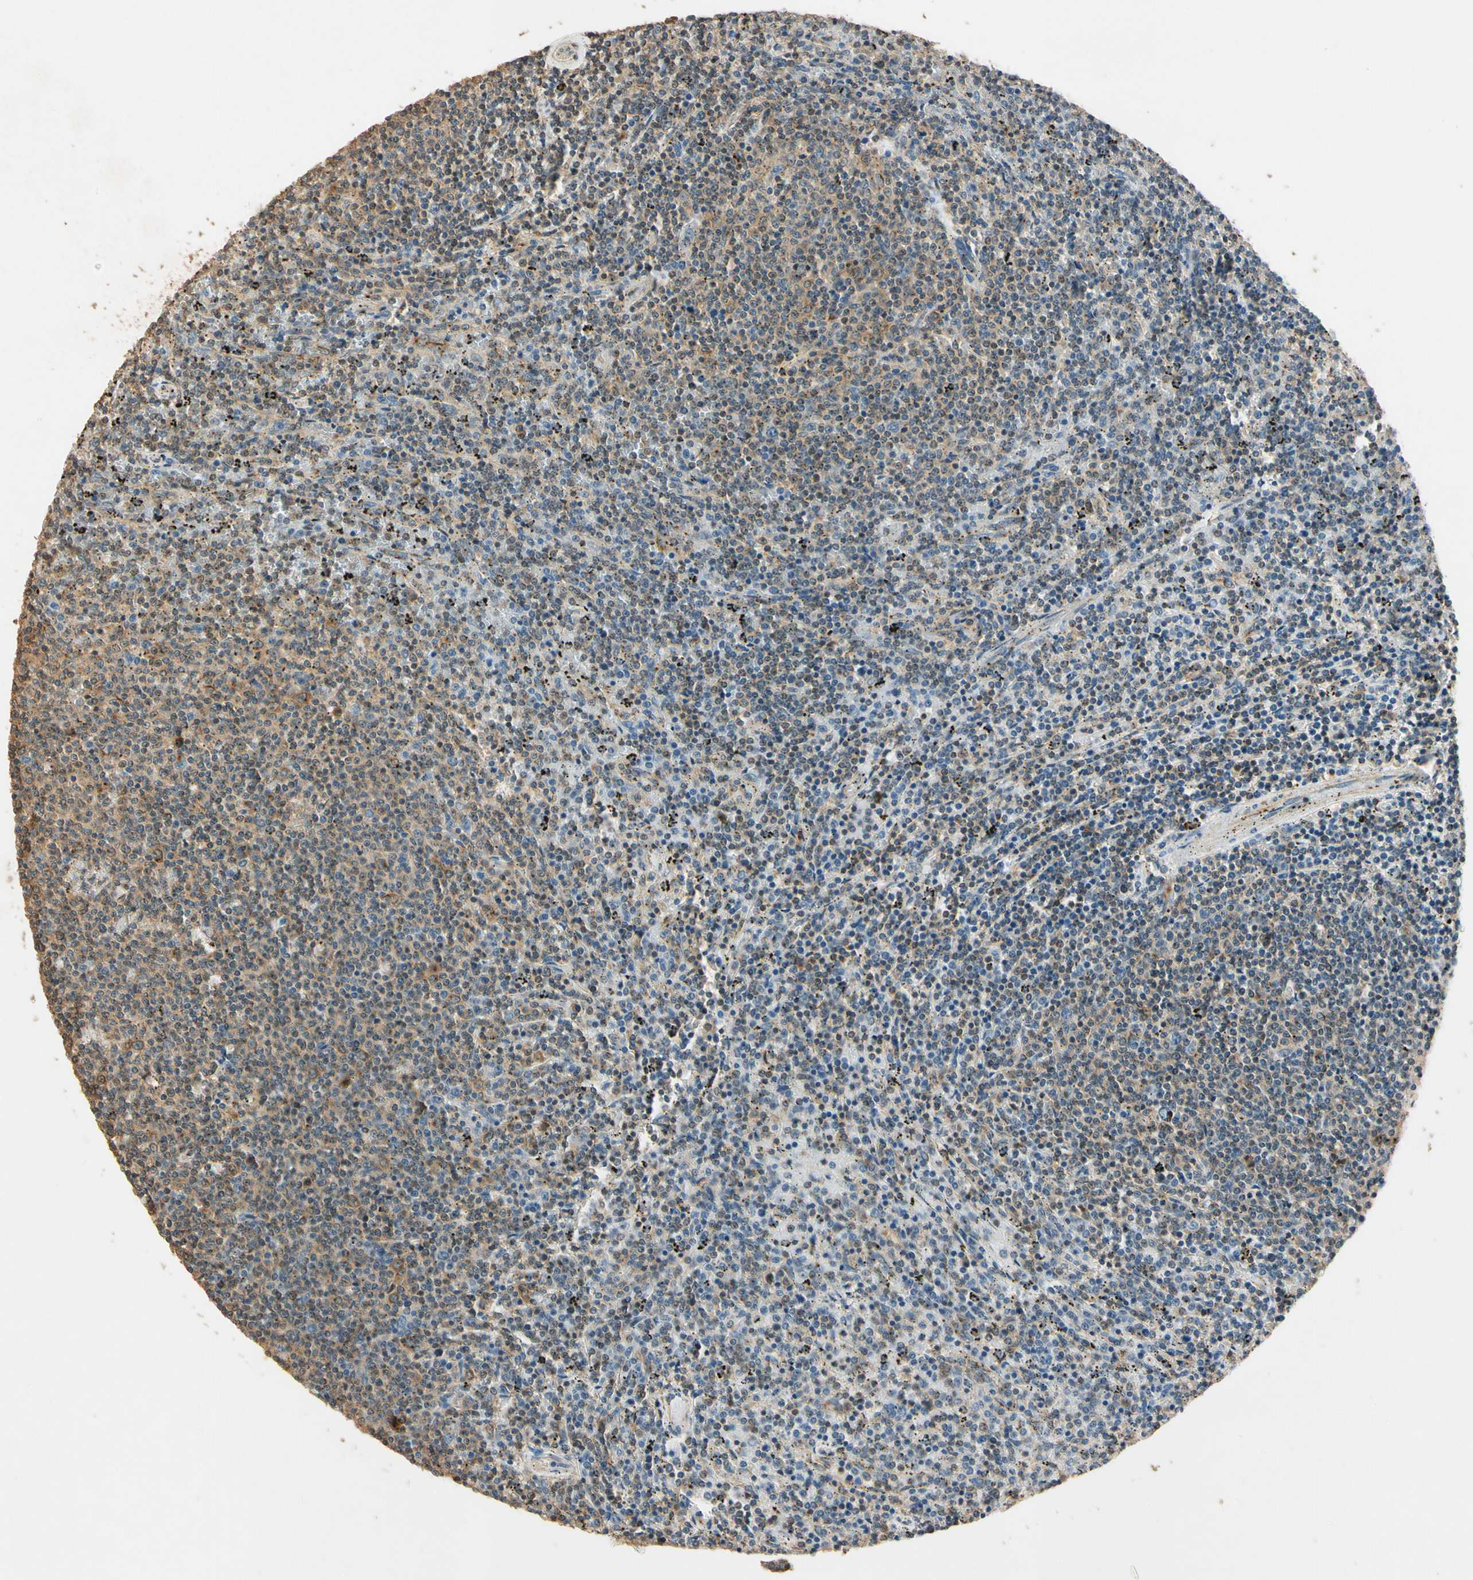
{"staining": {"intensity": "weak", "quantity": "<25%", "location": "cytoplasmic/membranous"}, "tissue": "lymphoma", "cell_type": "Tumor cells", "image_type": "cancer", "snomed": [{"axis": "morphology", "description": "Malignant lymphoma, non-Hodgkin's type, Low grade"}, {"axis": "topography", "description": "Spleen"}], "caption": "Immunohistochemistry (IHC) of lymphoma displays no staining in tumor cells. The staining is performed using DAB (3,3'-diaminobenzidine) brown chromogen with nuclei counter-stained in using hematoxylin.", "gene": "AKAP9", "patient": {"sex": "female", "age": 50}}